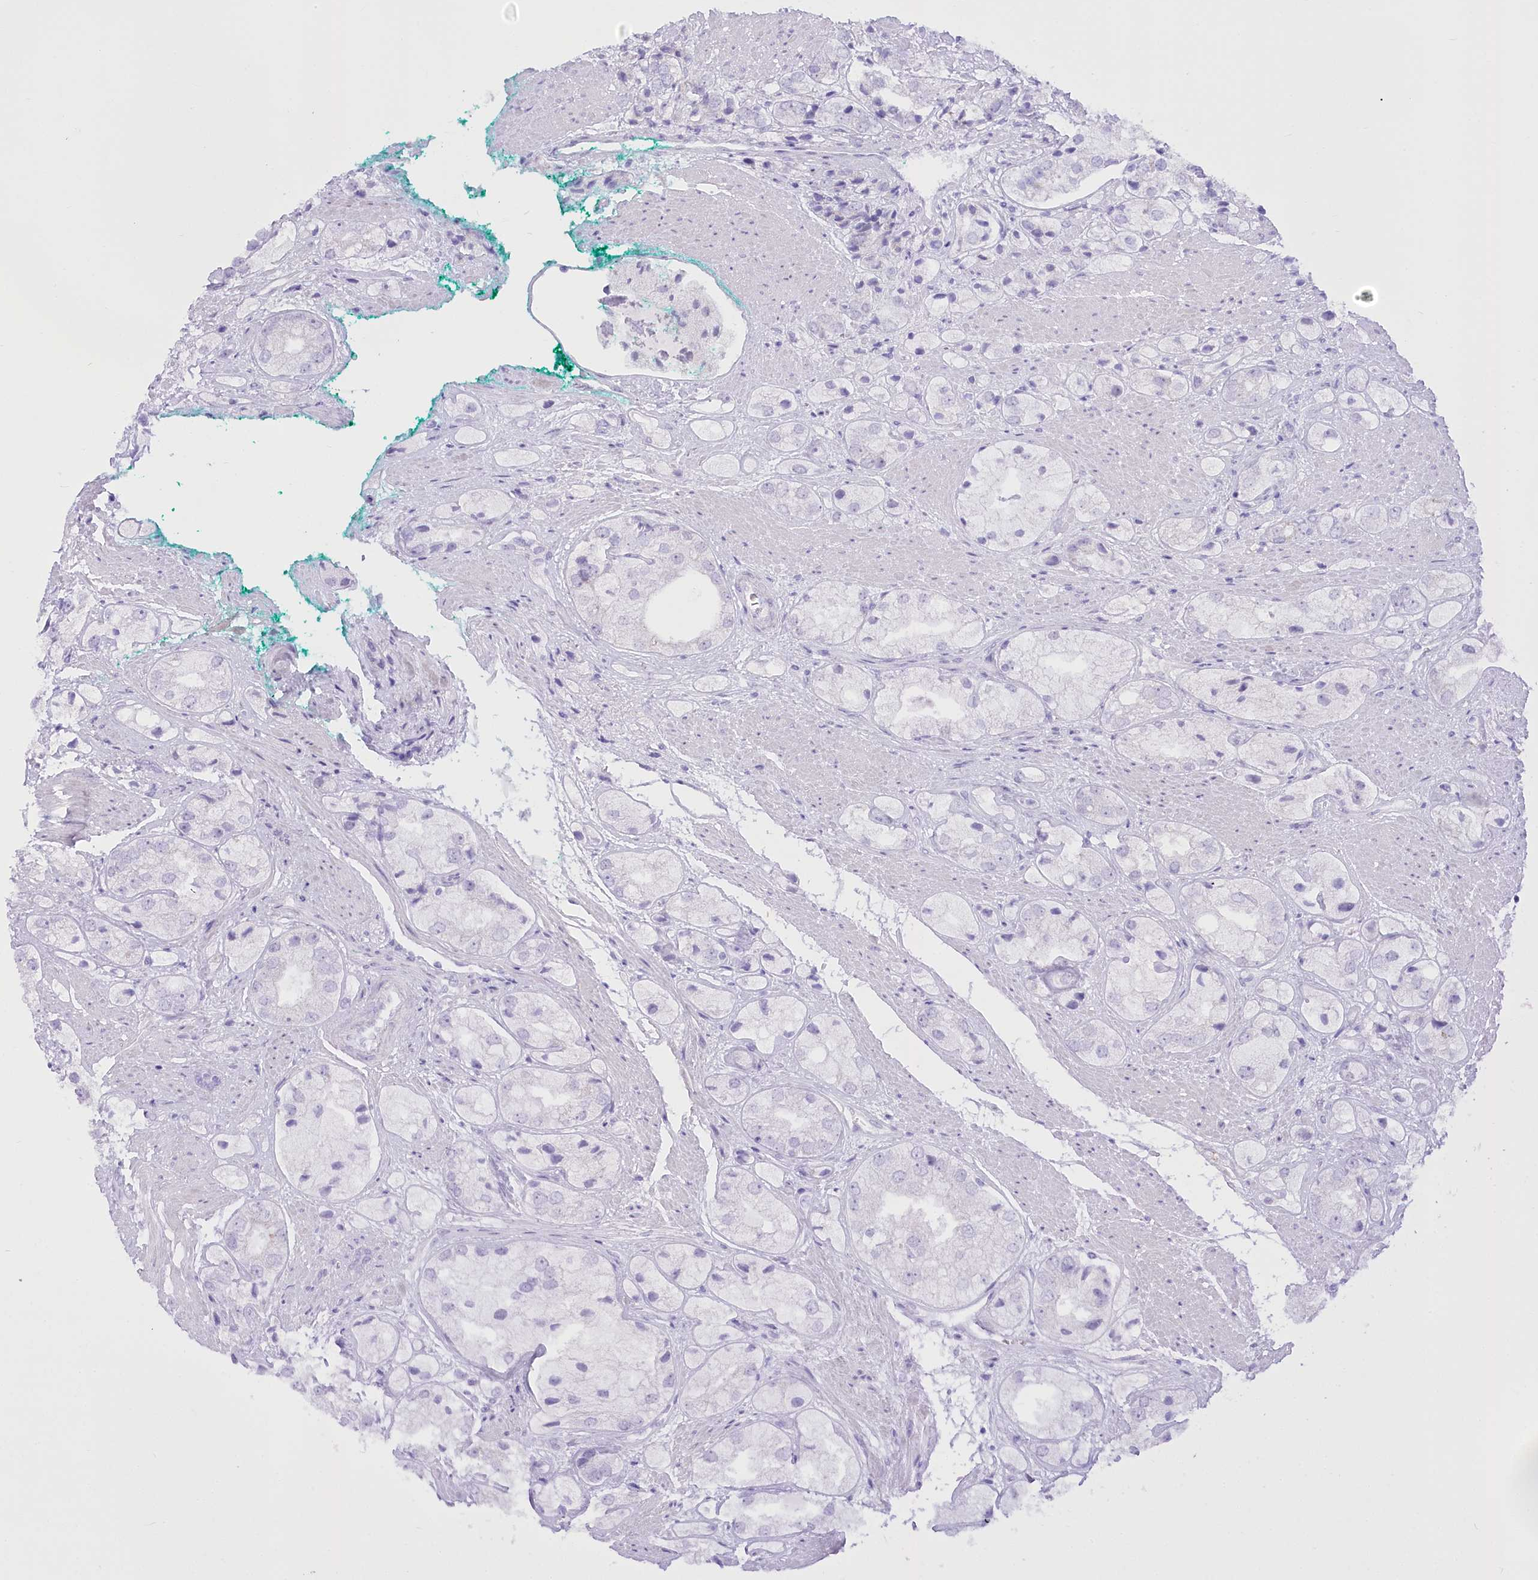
{"staining": {"intensity": "negative", "quantity": "none", "location": "none"}, "tissue": "prostate cancer", "cell_type": "Tumor cells", "image_type": "cancer", "snomed": [{"axis": "morphology", "description": "Adenocarcinoma, High grade"}, {"axis": "topography", "description": "Prostate"}], "caption": "Tumor cells show no significant protein positivity in adenocarcinoma (high-grade) (prostate).", "gene": "BEND7", "patient": {"sex": "male", "age": 50}}